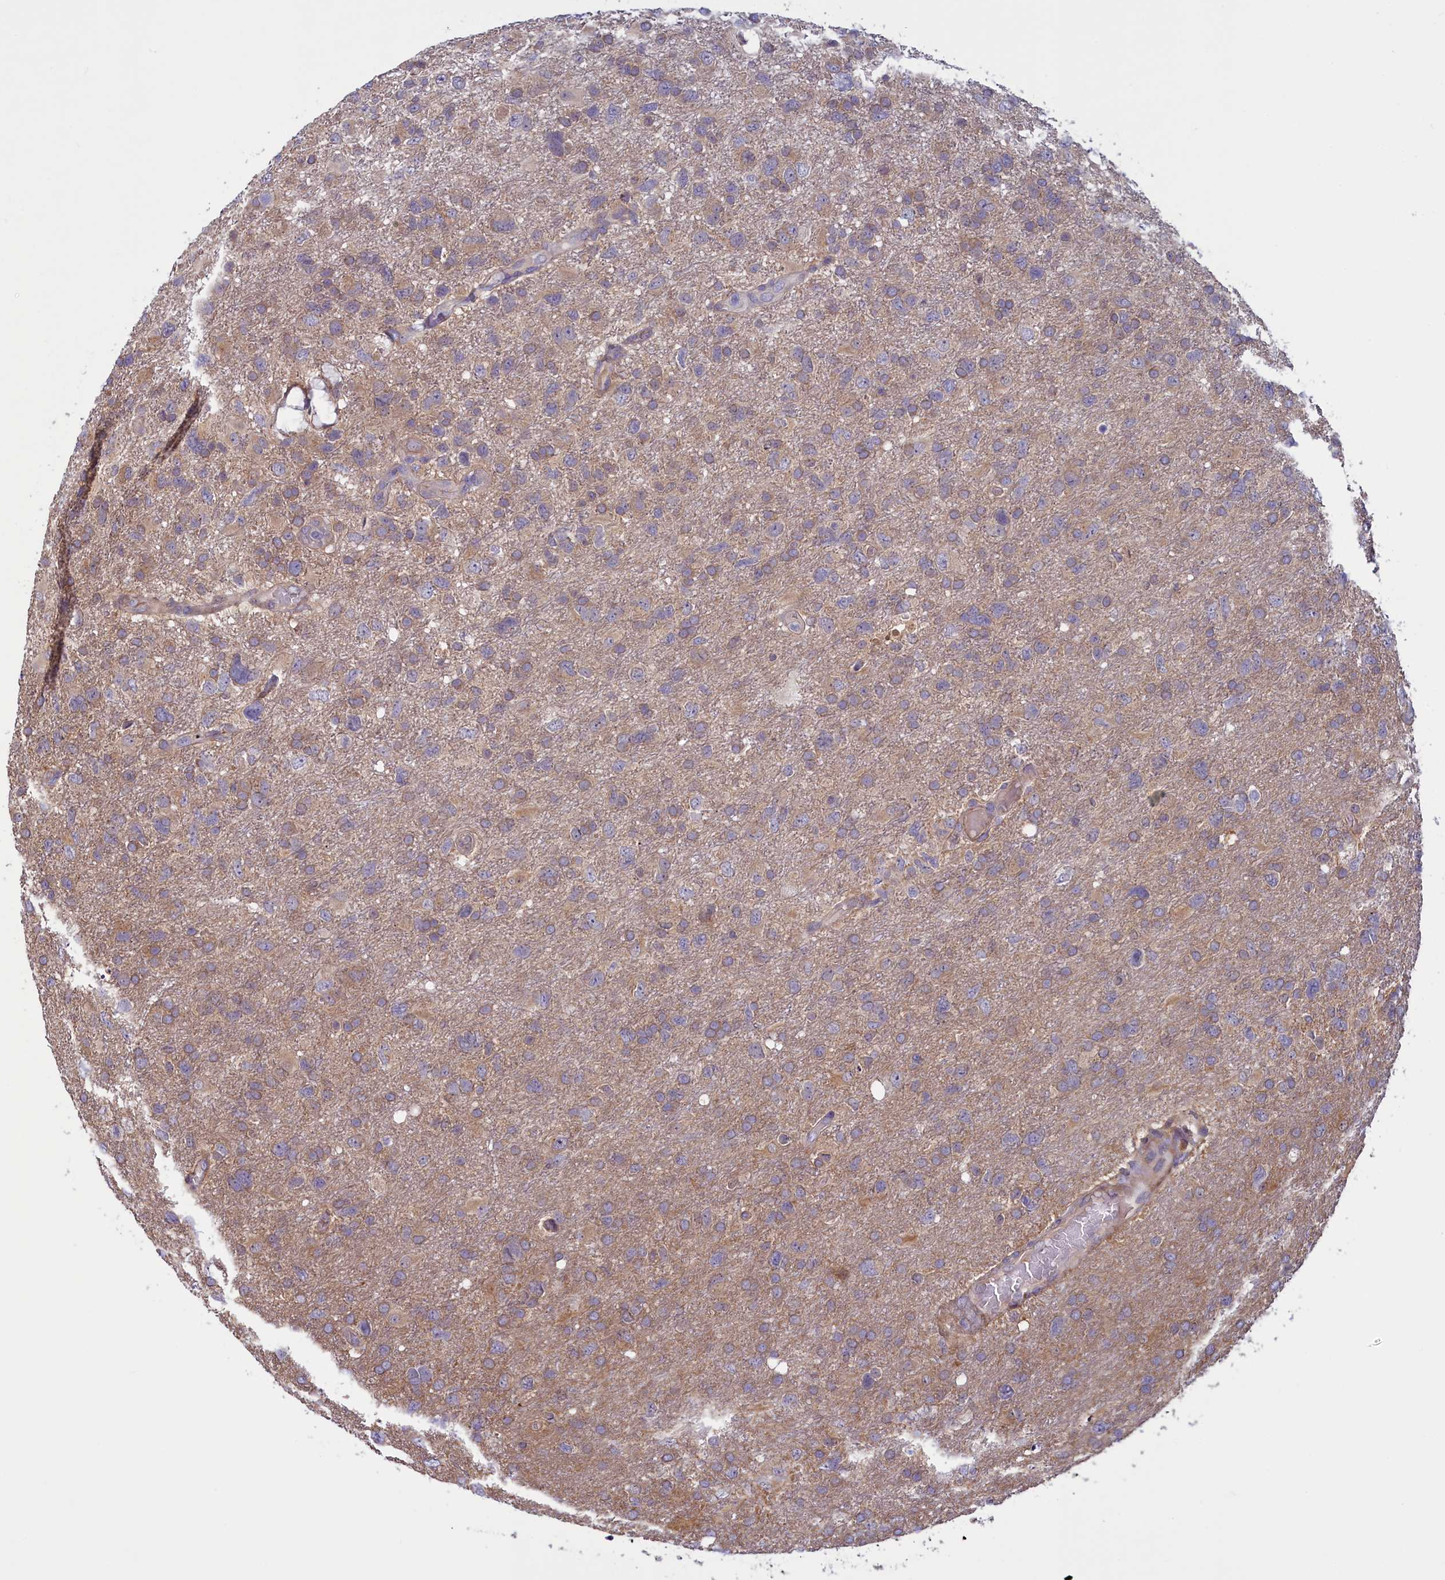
{"staining": {"intensity": "weak", "quantity": "25%-75%", "location": "cytoplasmic/membranous"}, "tissue": "glioma", "cell_type": "Tumor cells", "image_type": "cancer", "snomed": [{"axis": "morphology", "description": "Glioma, malignant, High grade"}, {"axis": "topography", "description": "Brain"}], "caption": "A brown stain labels weak cytoplasmic/membranous positivity of a protein in human malignant glioma (high-grade) tumor cells.", "gene": "NUBP1", "patient": {"sex": "male", "age": 61}}